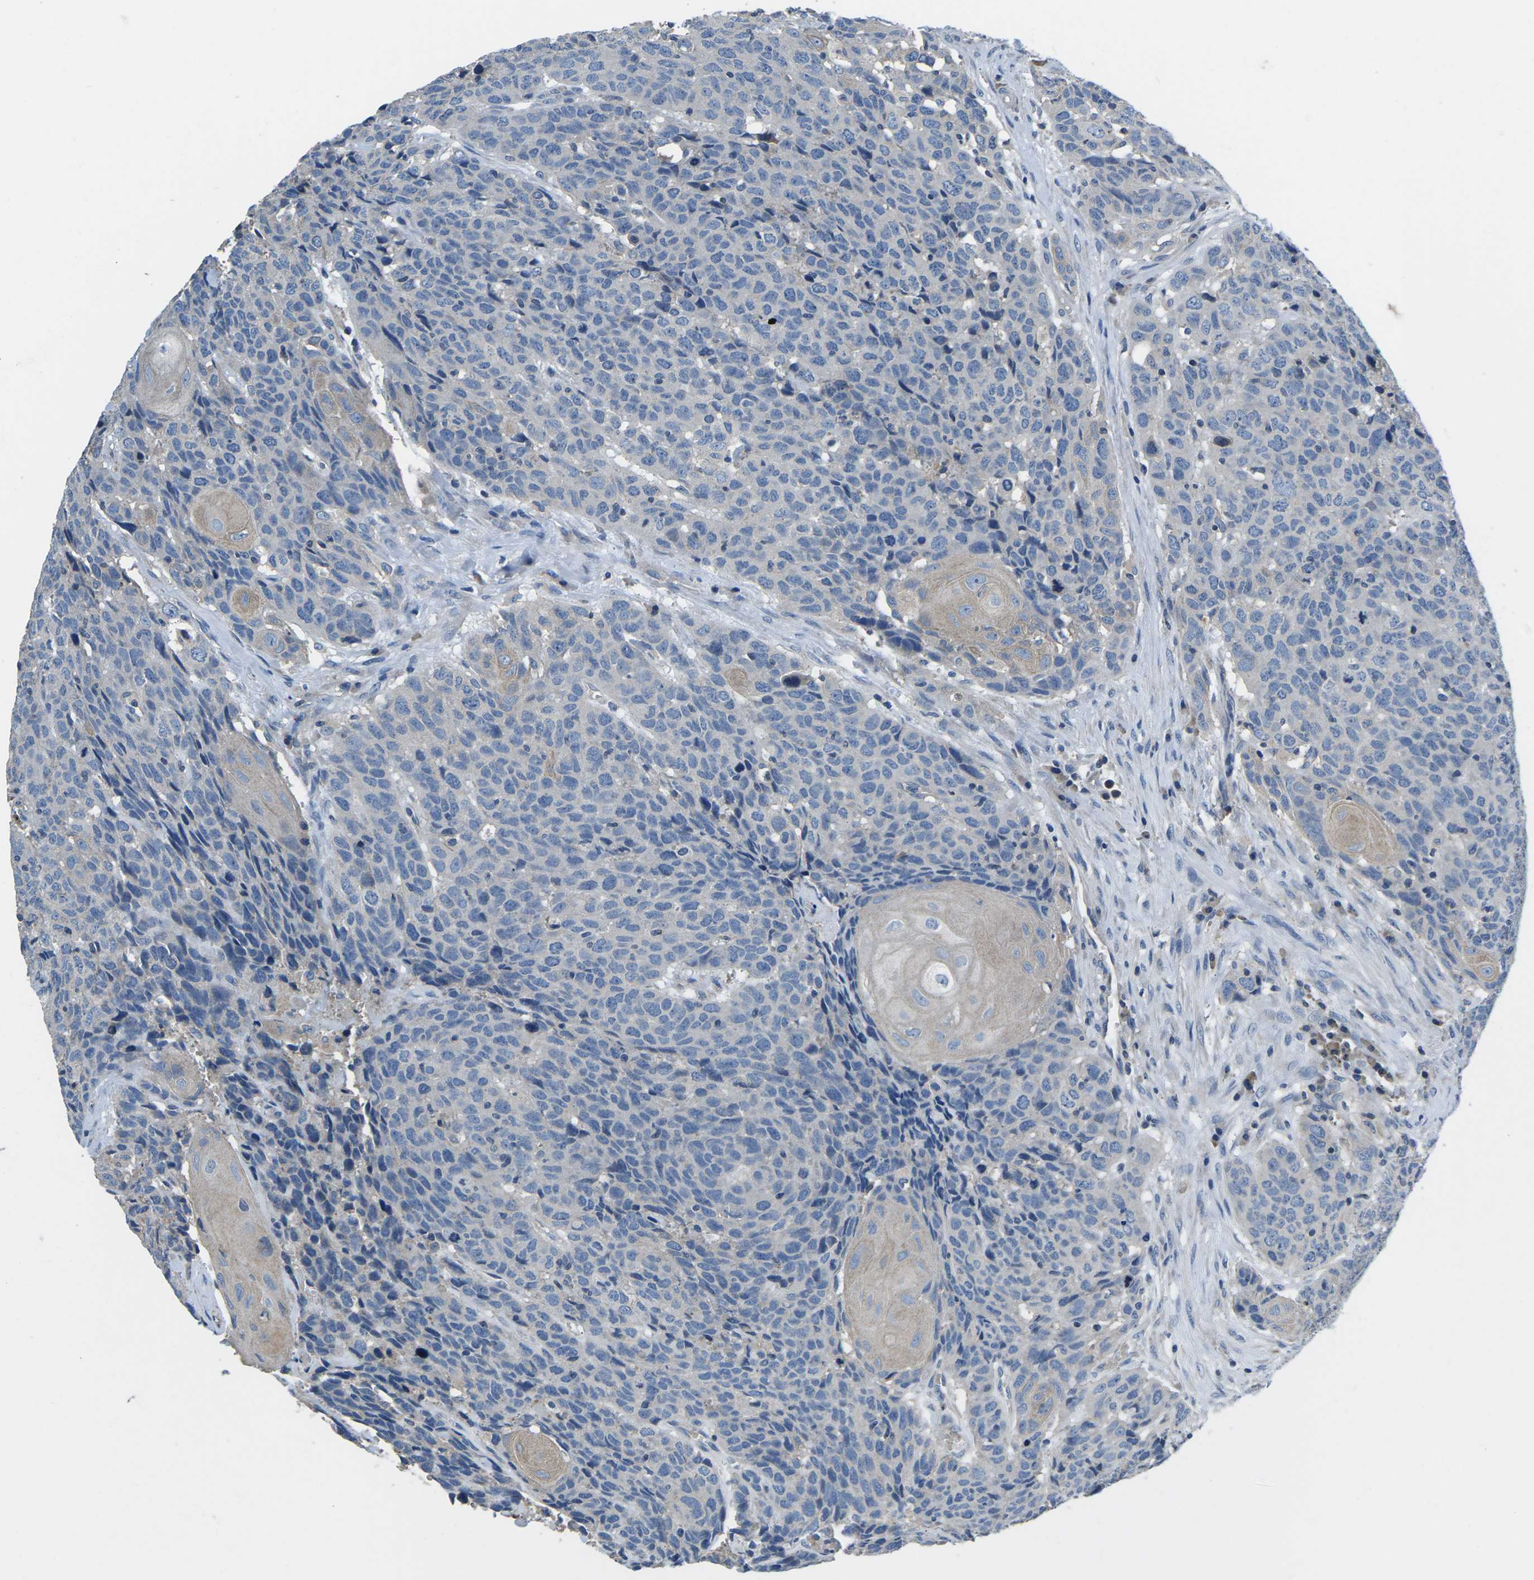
{"staining": {"intensity": "negative", "quantity": "none", "location": "none"}, "tissue": "head and neck cancer", "cell_type": "Tumor cells", "image_type": "cancer", "snomed": [{"axis": "morphology", "description": "Squamous cell carcinoma, NOS"}, {"axis": "topography", "description": "Head-Neck"}], "caption": "A photomicrograph of head and neck squamous cell carcinoma stained for a protein displays no brown staining in tumor cells.", "gene": "PDCD6IP", "patient": {"sex": "male", "age": 66}}